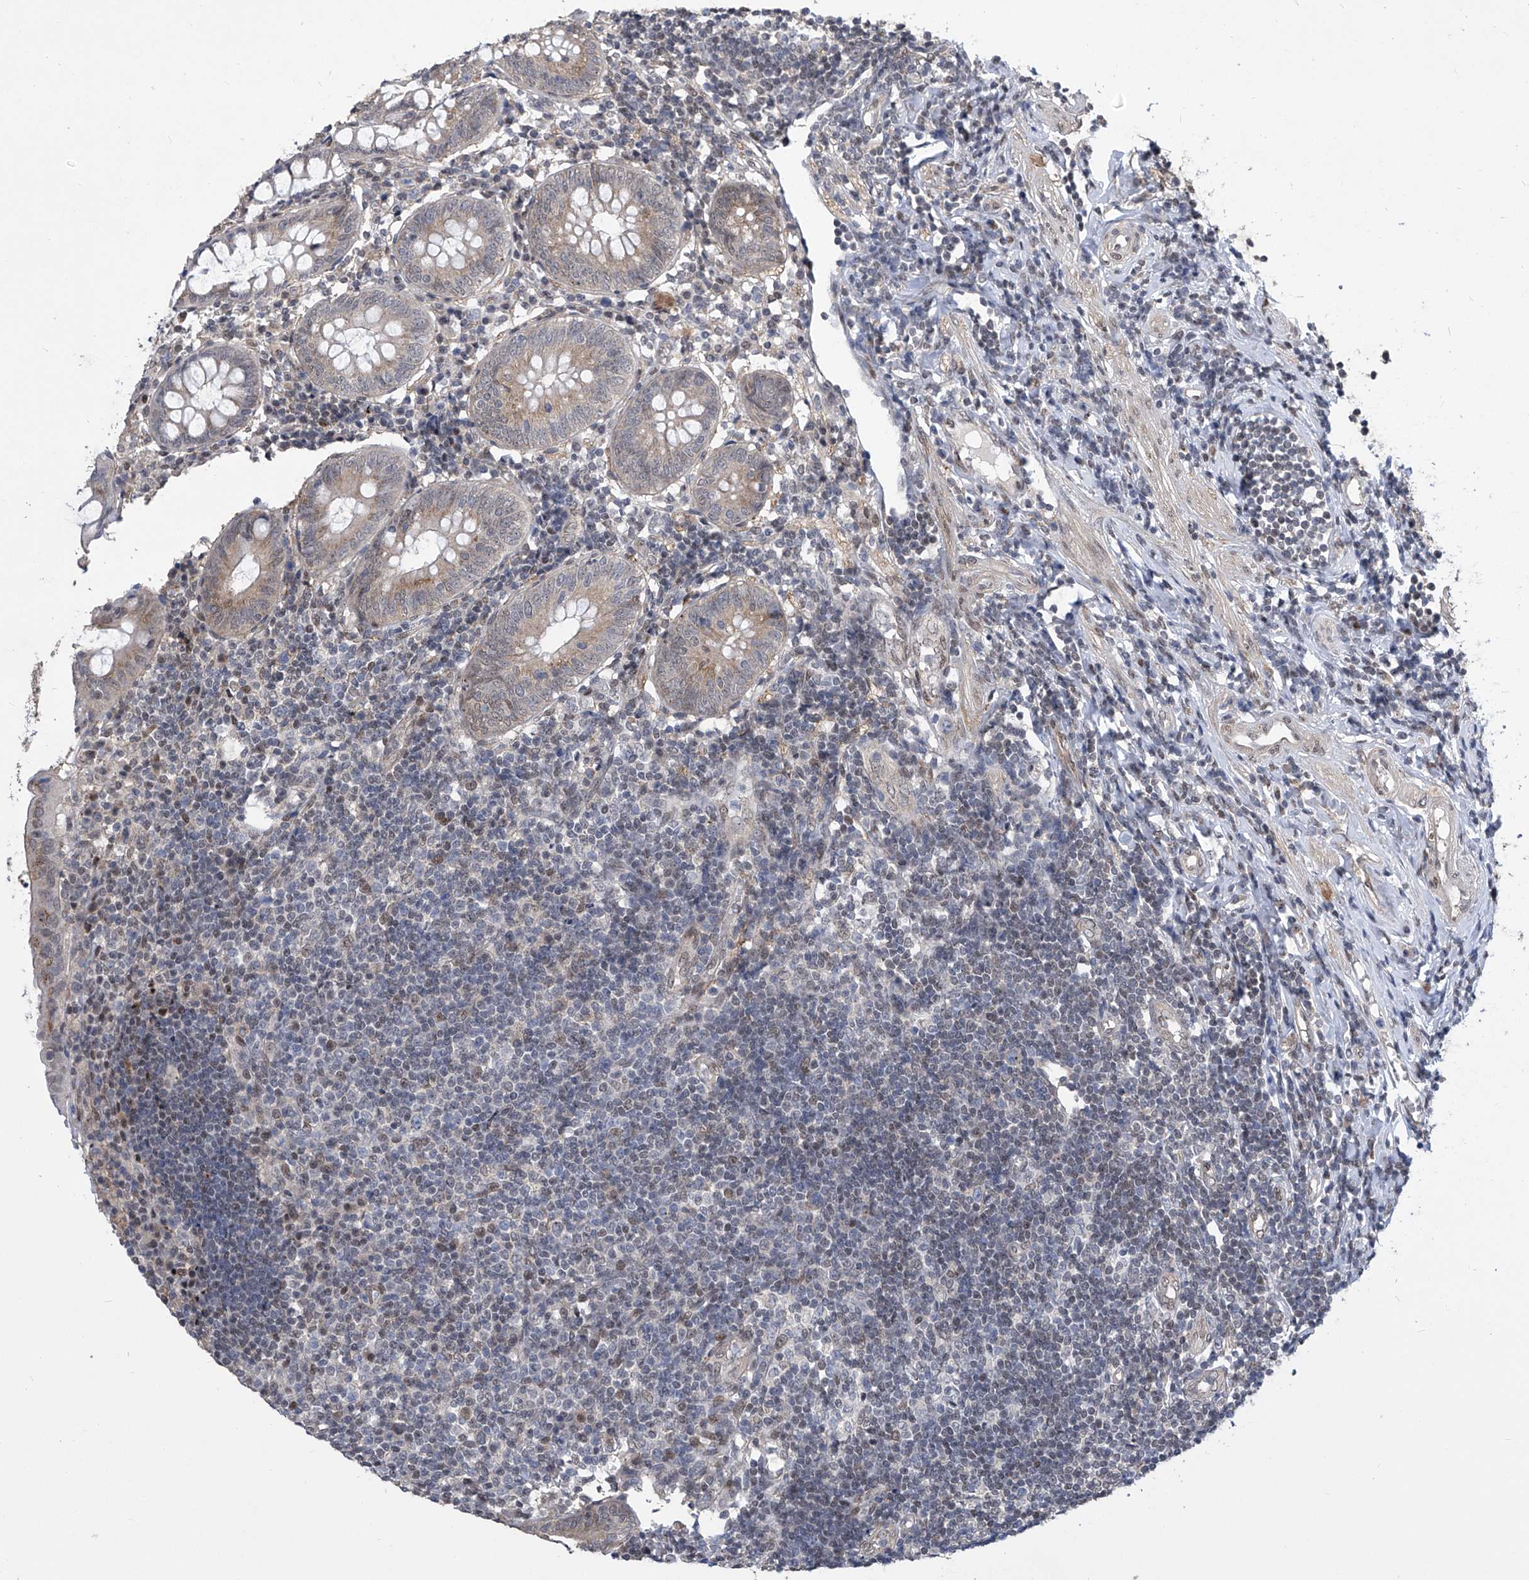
{"staining": {"intensity": "moderate", "quantity": "<25%", "location": "cytoplasmic/membranous"}, "tissue": "appendix", "cell_type": "Glandular cells", "image_type": "normal", "snomed": [{"axis": "morphology", "description": "Normal tissue, NOS"}, {"axis": "topography", "description": "Appendix"}], "caption": "IHC (DAB) staining of benign human appendix reveals moderate cytoplasmic/membranous protein expression in approximately <25% of glandular cells. (DAB = brown stain, brightfield microscopy at high magnification).", "gene": "CETN1", "patient": {"sex": "female", "age": 54}}